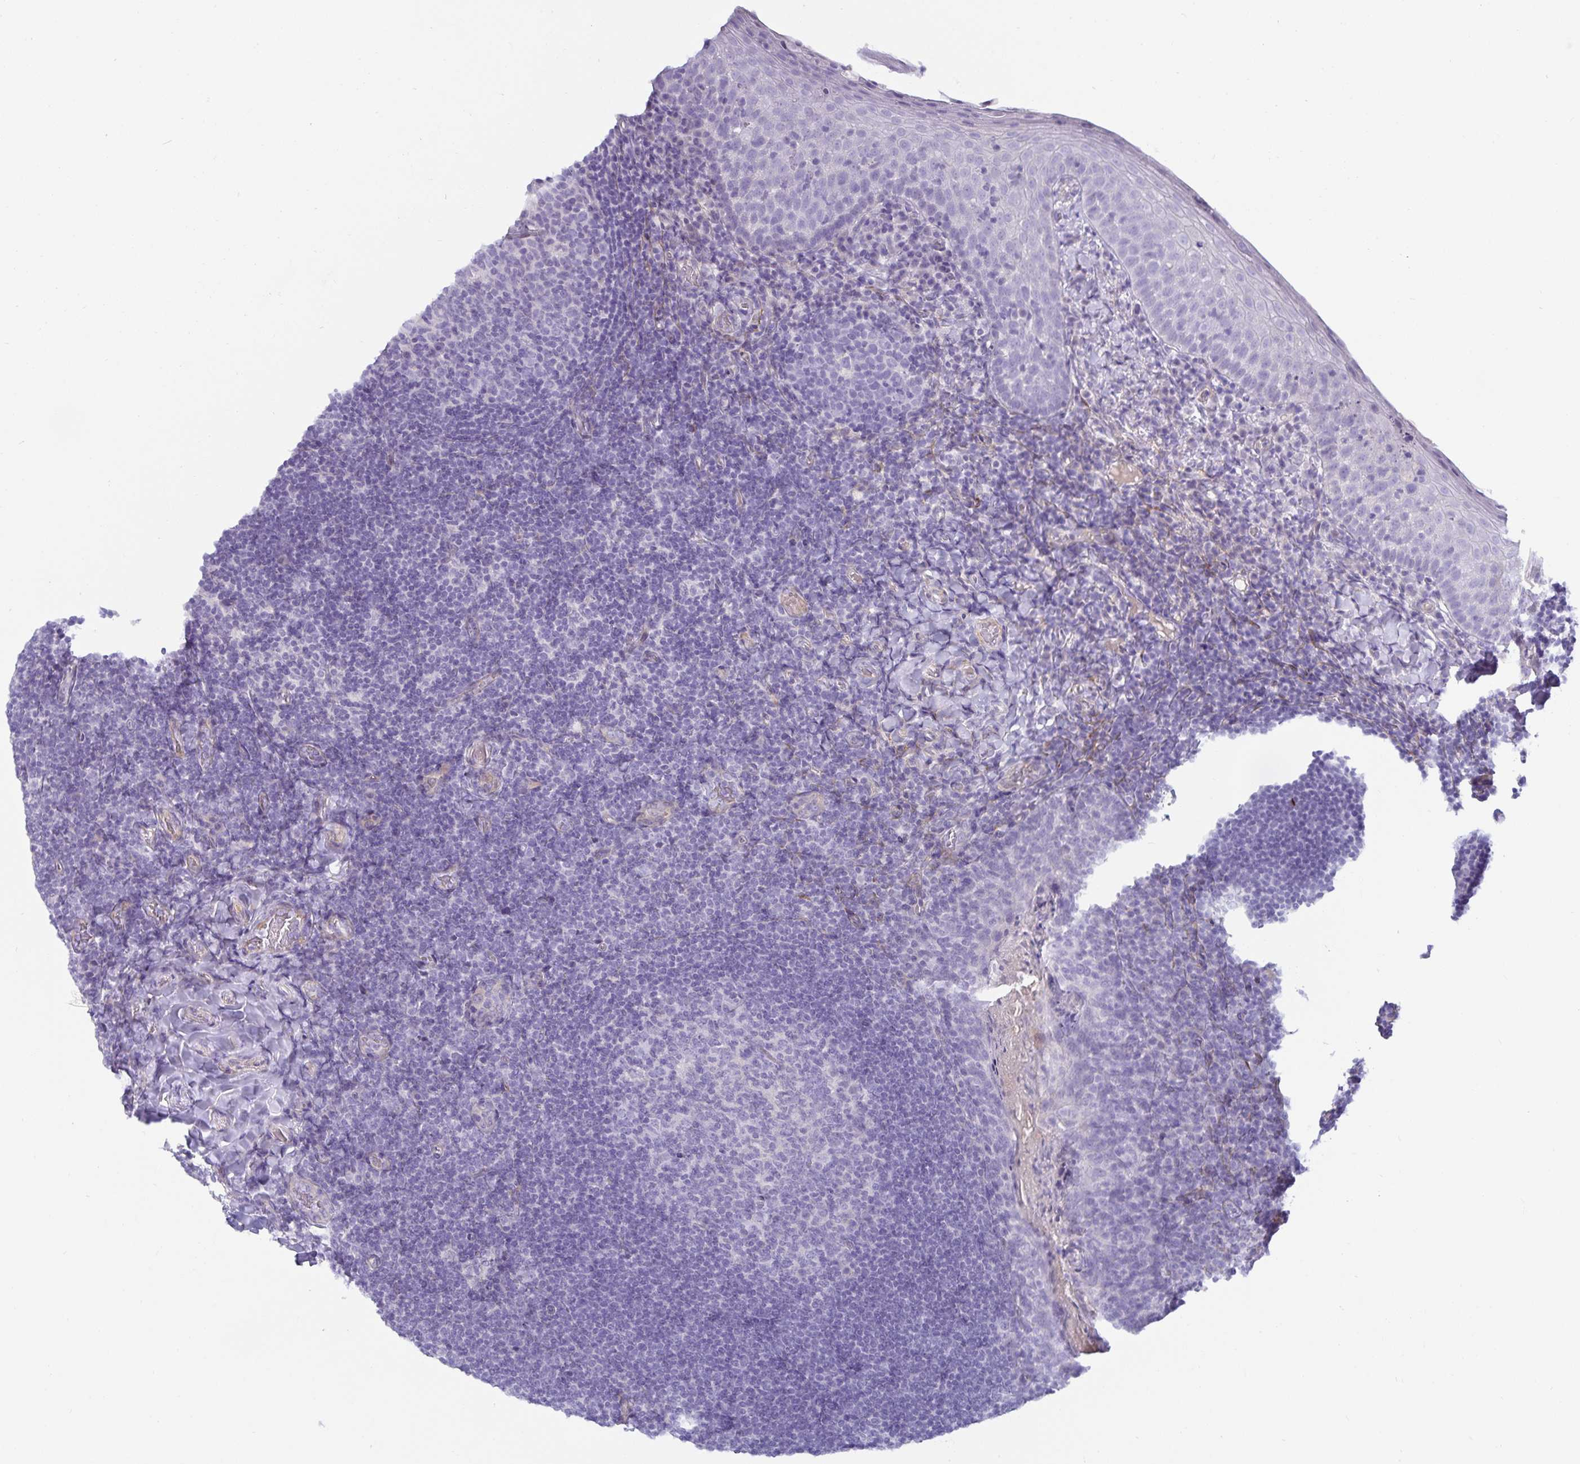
{"staining": {"intensity": "negative", "quantity": "none", "location": "none"}, "tissue": "tonsil", "cell_type": "Germinal center cells", "image_type": "normal", "snomed": [{"axis": "morphology", "description": "Normal tissue, NOS"}, {"axis": "topography", "description": "Tonsil"}], "caption": "Immunohistochemical staining of benign human tonsil displays no significant staining in germinal center cells. (DAB immunohistochemistry (IHC) with hematoxylin counter stain).", "gene": "SPAG4", "patient": {"sex": "female", "age": 10}}